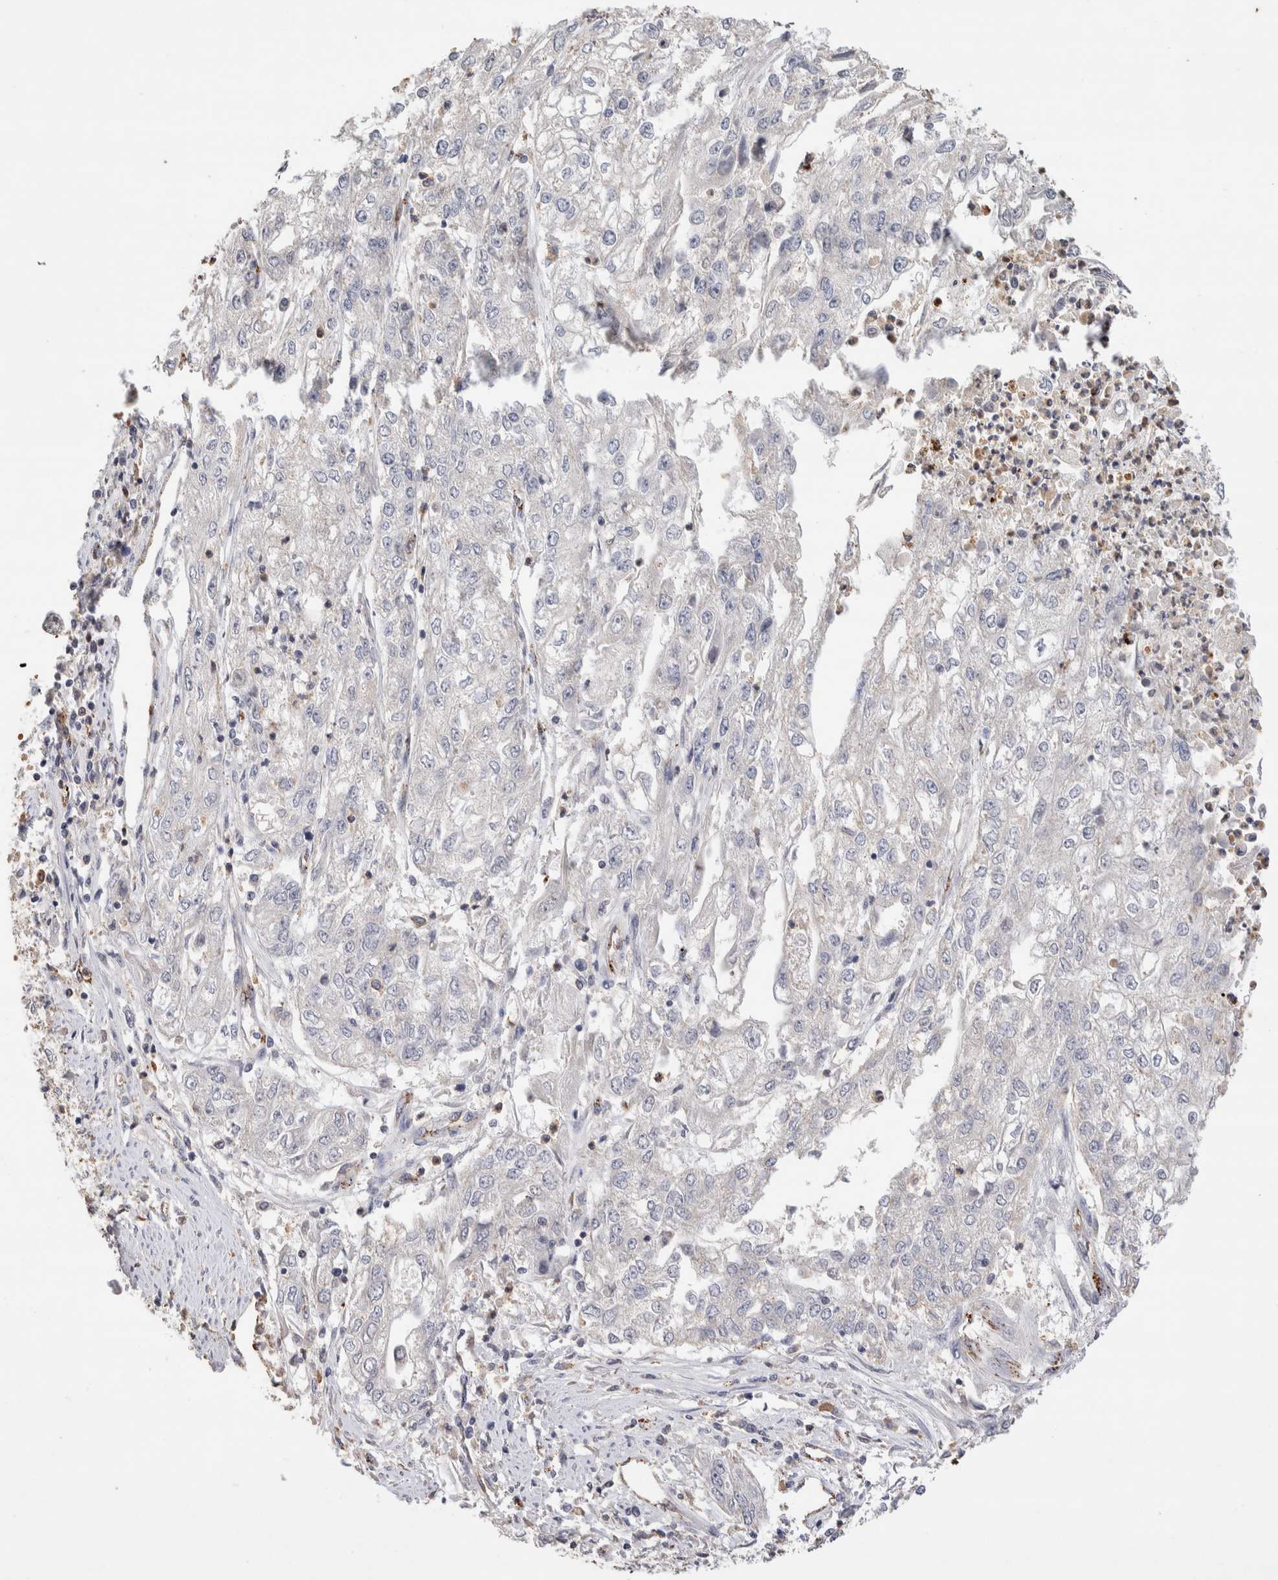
{"staining": {"intensity": "negative", "quantity": "none", "location": "none"}, "tissue": "endometrial cancer", "cell_type": "Tumor cells", "image_type": "cancer", "snomed": [{"axis": "morphology", "description": "Adenocarcinoma, NOS"}, {"axis": "topography", "description": "Endometrium"}], "caption": "DAB (3,3'-diaminobenzidine) immunohistochemical staining of human endometrial cancer (adenocarcinoma) demonstrates no significant expression in tumor cells.", "gene": "NSMAF", "patient": {"sex": "female", "age": 49}}